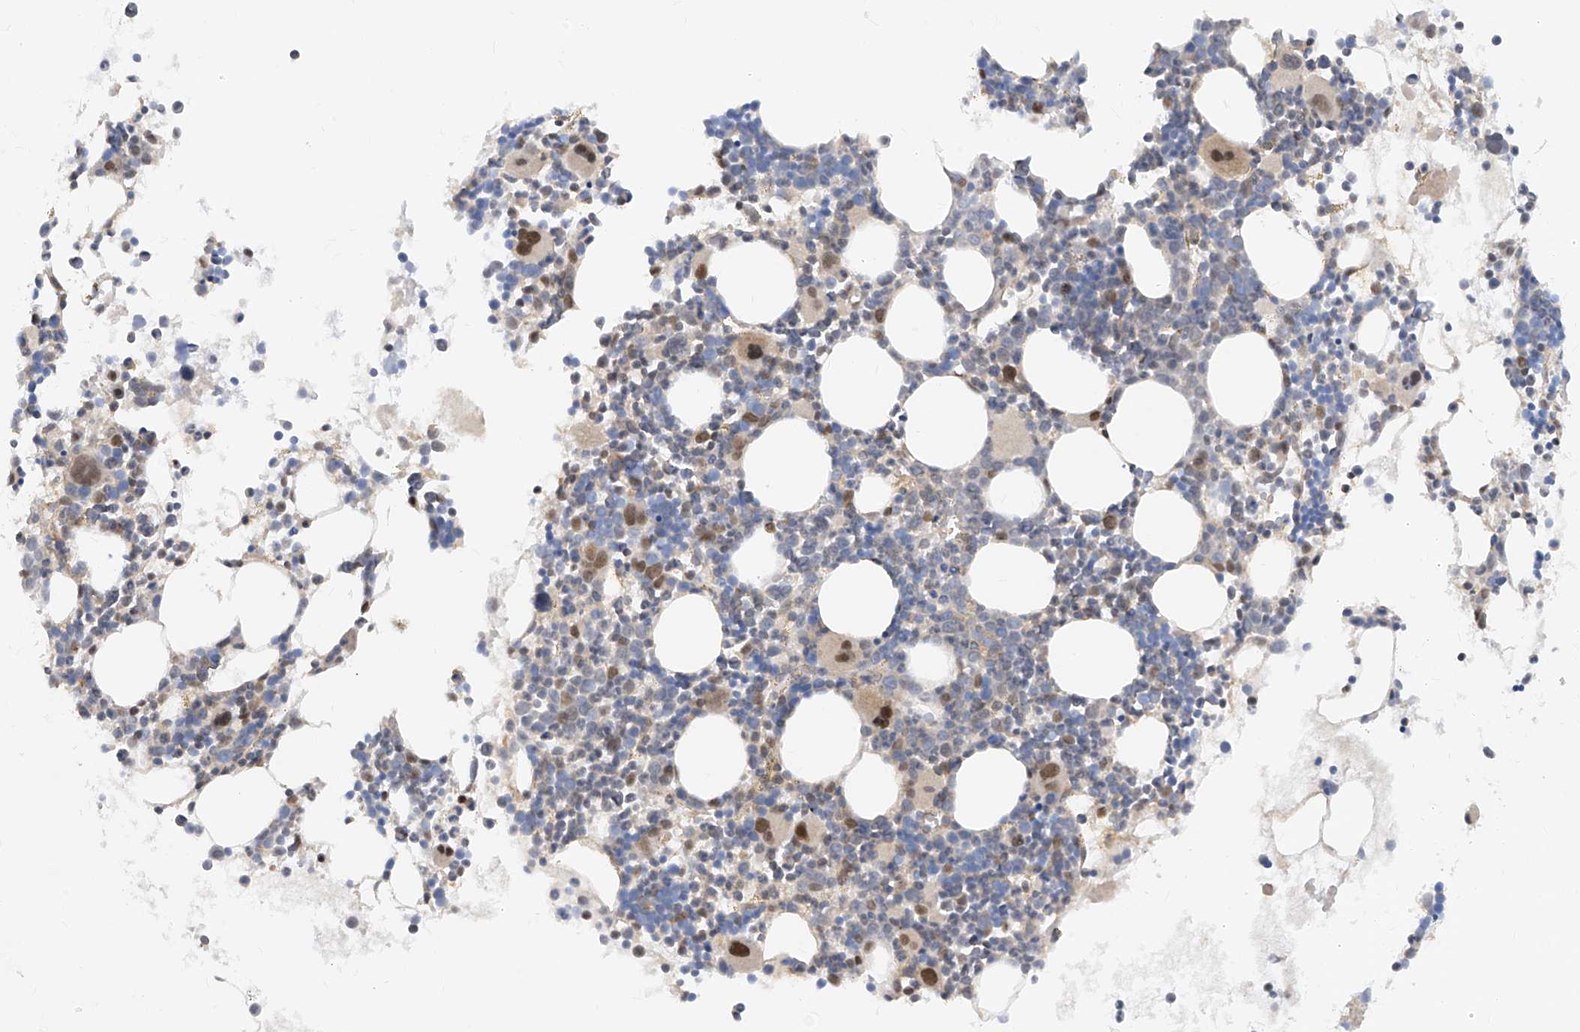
{"staining": {"intensity": "strong", "quantity": "<25%", "location": "nuclear"}, "tissue": "bone marrow", "cell_type": "Hematopoietic cells", "image_type": "normal", "snomed": [{"axis": "morphology", "description": "Normal tissue, NOS"}, {"axis": "topography", "description": "Bone marrow"}], "caption": "Protein expression analysis of unremarkable bone marrow shows strong nuclear staining in about <25% of hematopoietic cells.", "gene": "ZNF358", "patient": {"sex": "female", "age": 62}}